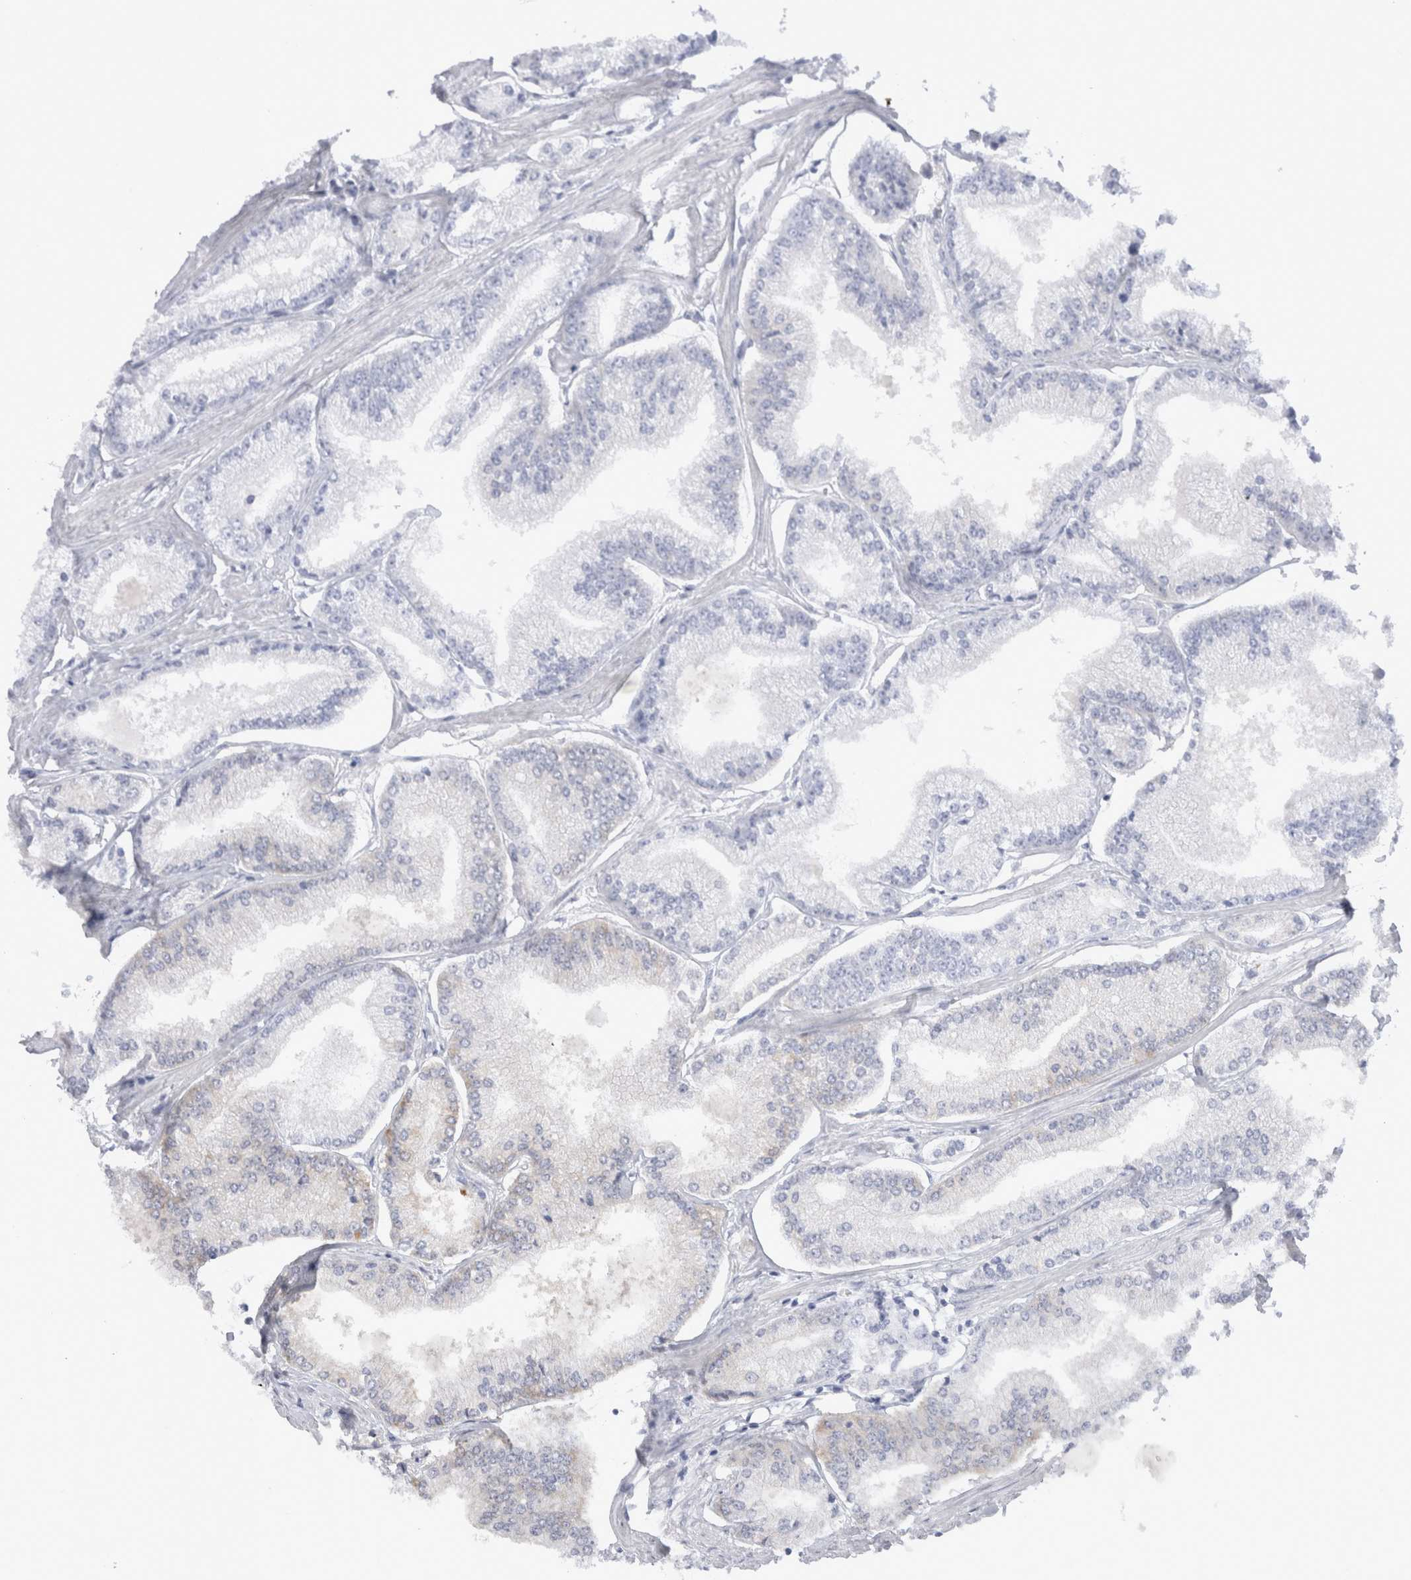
{"staining": {"intensity": "negative", "quantity": "none", "location": "none"}, "tissue": "prostate cancer", "cell_type": "Tumor cells", "image_type": "cancer", "snomed": [{"axis": "morphology", "description": "Adenocarcinoma, Low grade"}, {"axis": "topography", "description": "Prostate"}], "caption": "A histopathology image of human prostate adenocarcinoma (low-grade) is negative for staining in tumor cells. (DAB (3,3'-diaminobenzidine) immunohistochemistry (IHC), high magnification).", "gene": "C9orf50", "patient": {"sex": "male", "age": 52}}